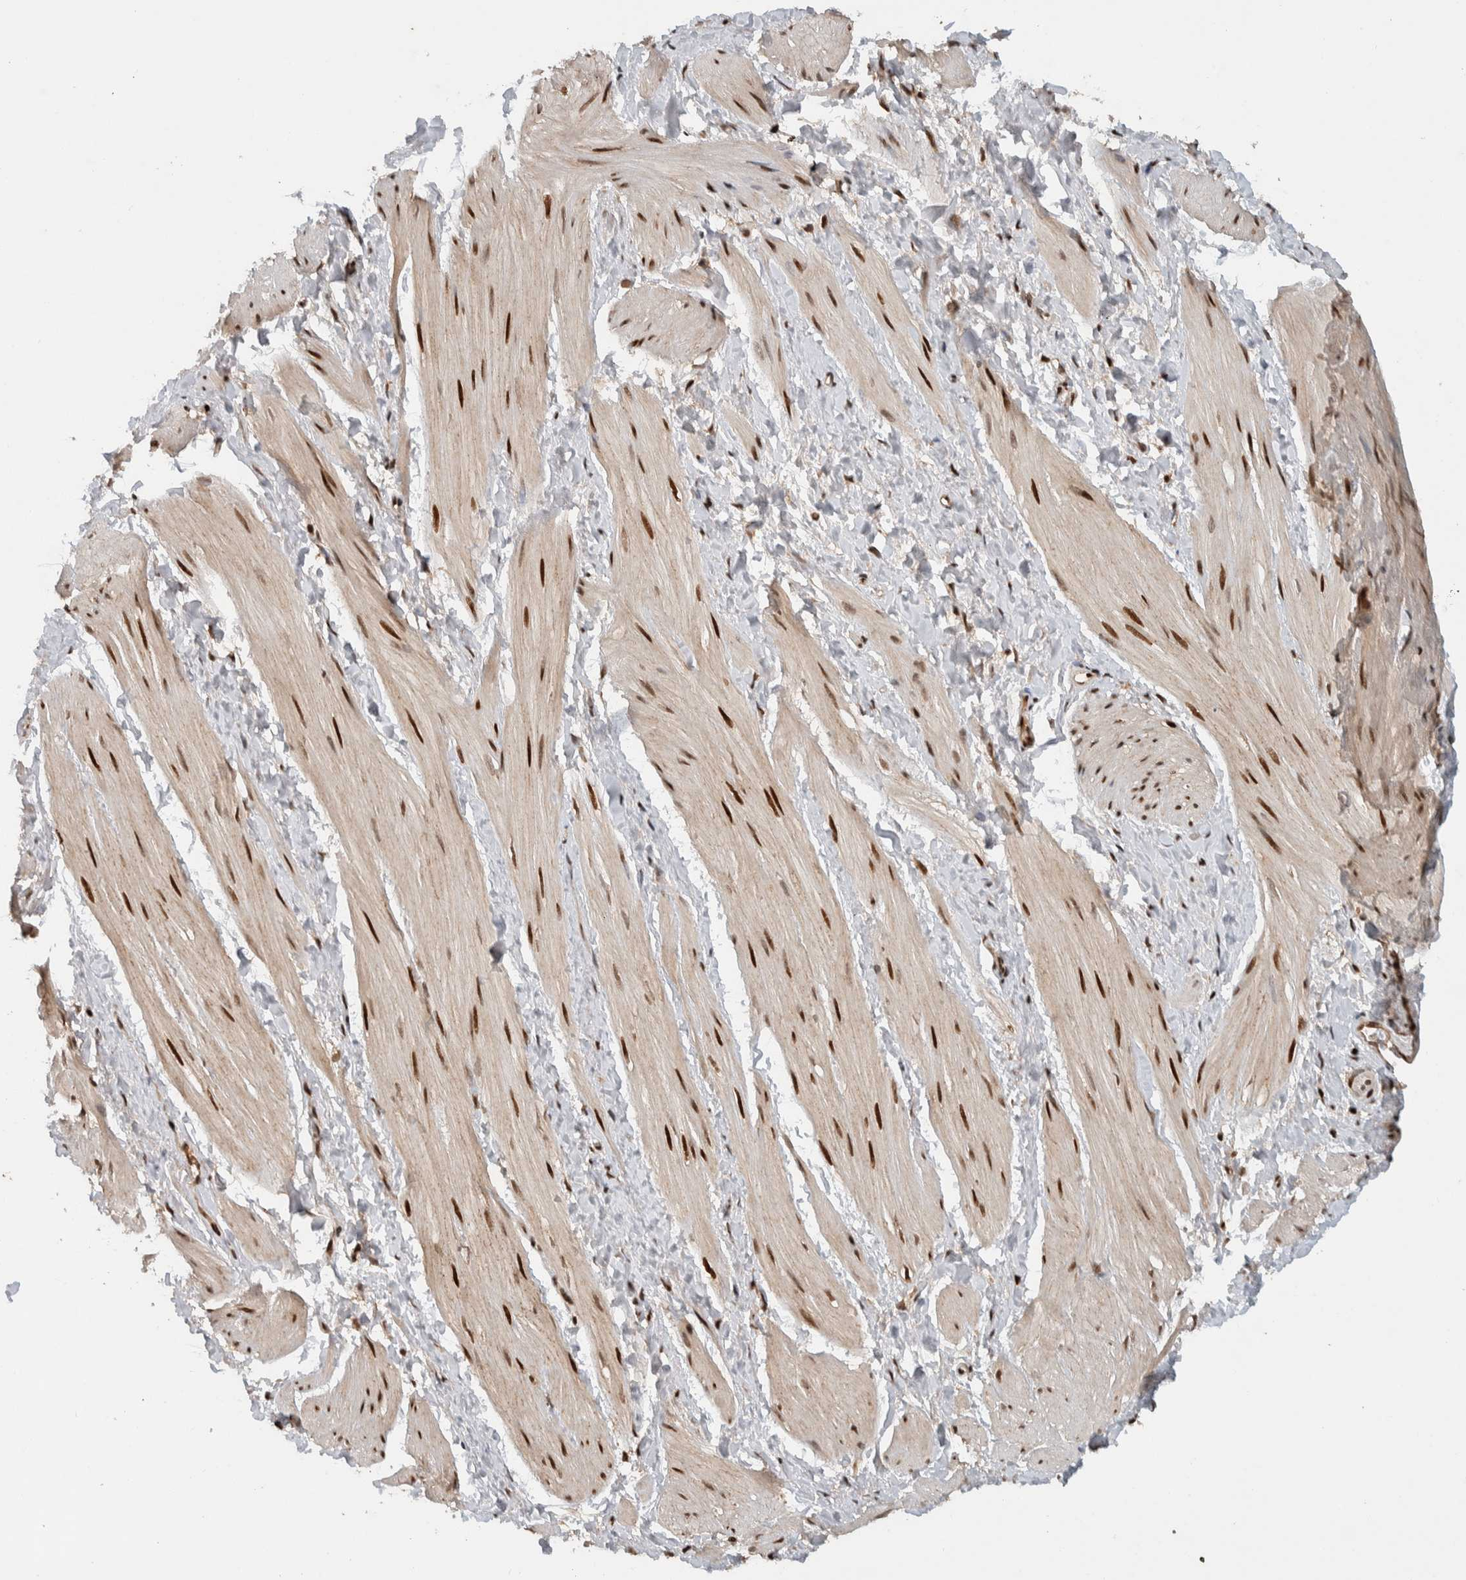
{"staining": {"intensity": "strong", "quantity": "25%-75%", "location": "nuclear"}, "tissue": "smooth muscle", "cell_type": "Smooth muscle cells", "image_type": "normal", "snomed": [{"axis": "morphology", "description": "Normal tissue, NOS"}, {"axis": "topography", "description": "Smooth muscle"}], "caption": "Brown immunohistochemical staining in benign human smooth muscle exhibits strong nuclear expression in about 25%-75% of smooth muscle cells. The protein is shown in brown color, while the nuclei are stained blue.", "gene": "ZNF521", "patient": {"sex": "male", "age": 16}}